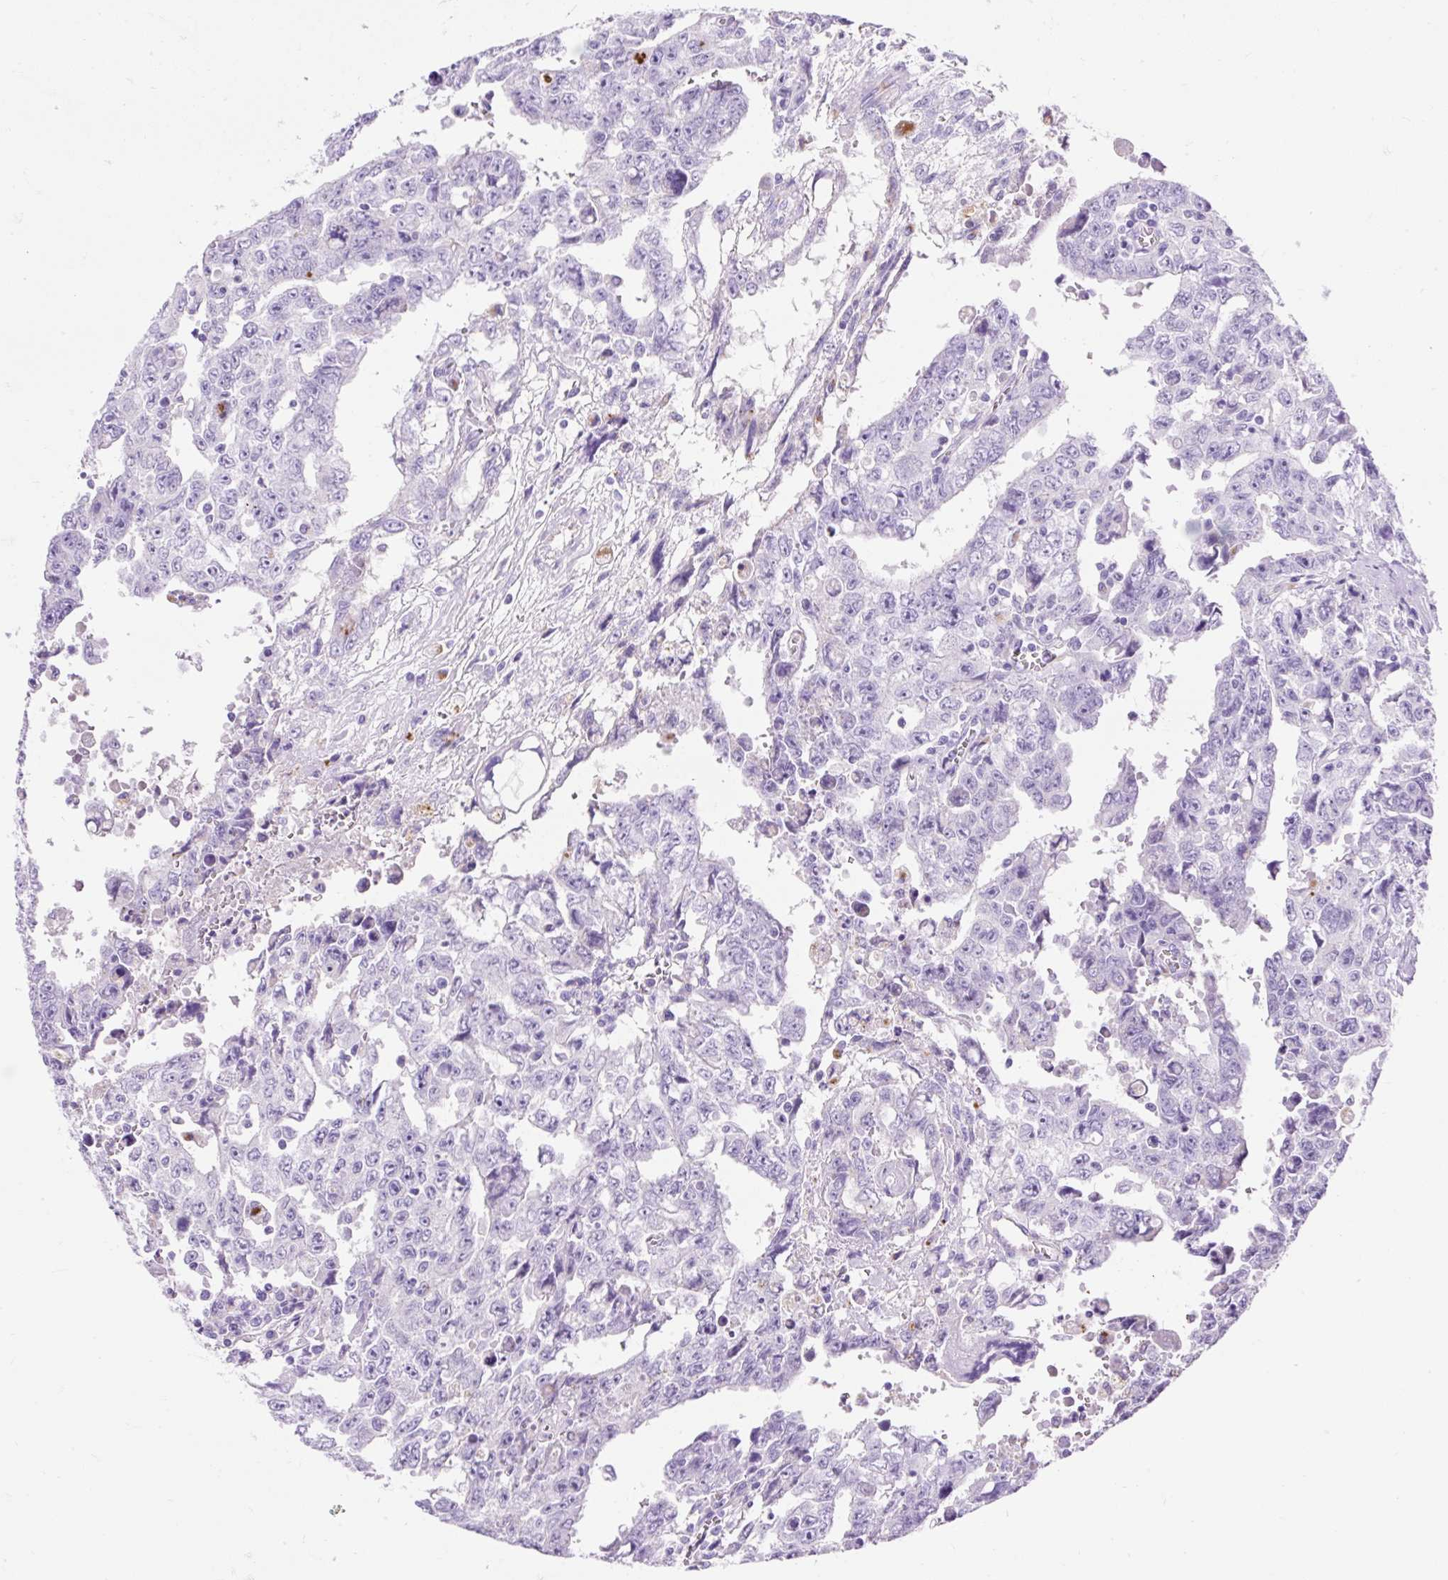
{"staining": {"intensity": "negative", "quantity": "none", "location": "none"}, "tissue": "testis cancer", "cell_type": "Tumor cells", "image_type": "cancer", "snomed": [{"axis": "morphology", "description": "Carcinoma, Embryonal, NOS"}, {"axis": "topography", "description": "Testis"}], "caption": "High power microscopy histopathology image of an IHC histopathology image of testis cancer, revealing no significant positivity in tumor cells.", "gene": "HEXB", "patient": {"sex": "male", "age": 24}}